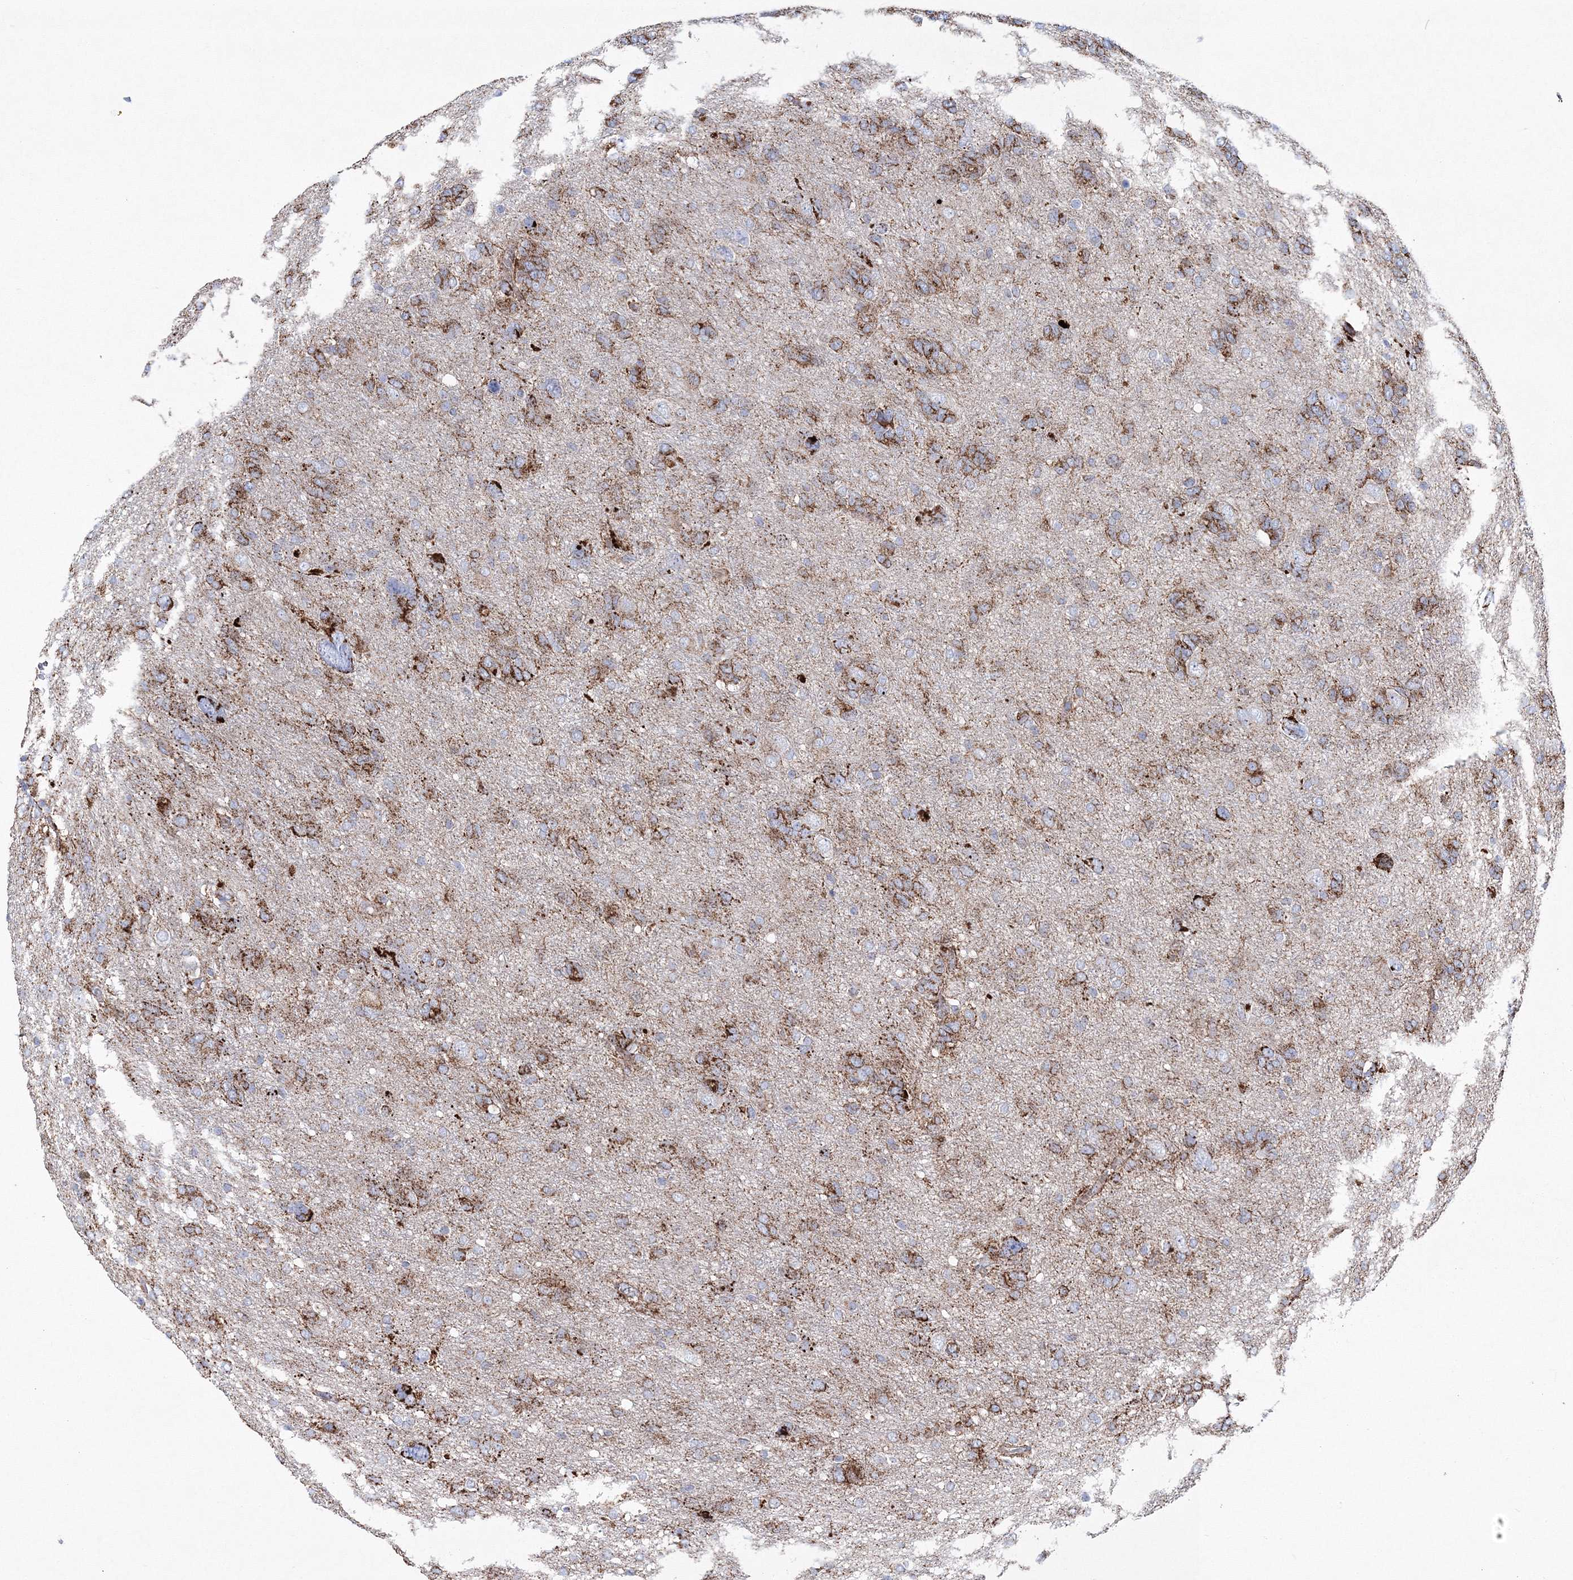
{"staining": {"intensity": "strong", "quantity": "<25%", "location": "cytoplasmic/membranous"}, "tissue": "glioma", "cell_type": "Tumor cells", "image_type": "cancer", "snomed": [{"axis": "morphology", "description": "Glioma, malignant, High grade"}, {"axis": "topography", "description": "Brain"}], "caption": "Protein expression analysis of human malignant glioma (high-grade) reveals strong cytoplasmic/membranous positivity in approximately <25% of tumor cells.", "gene": "HIBCH", "patient": {"sex": "female", "age": 59}}